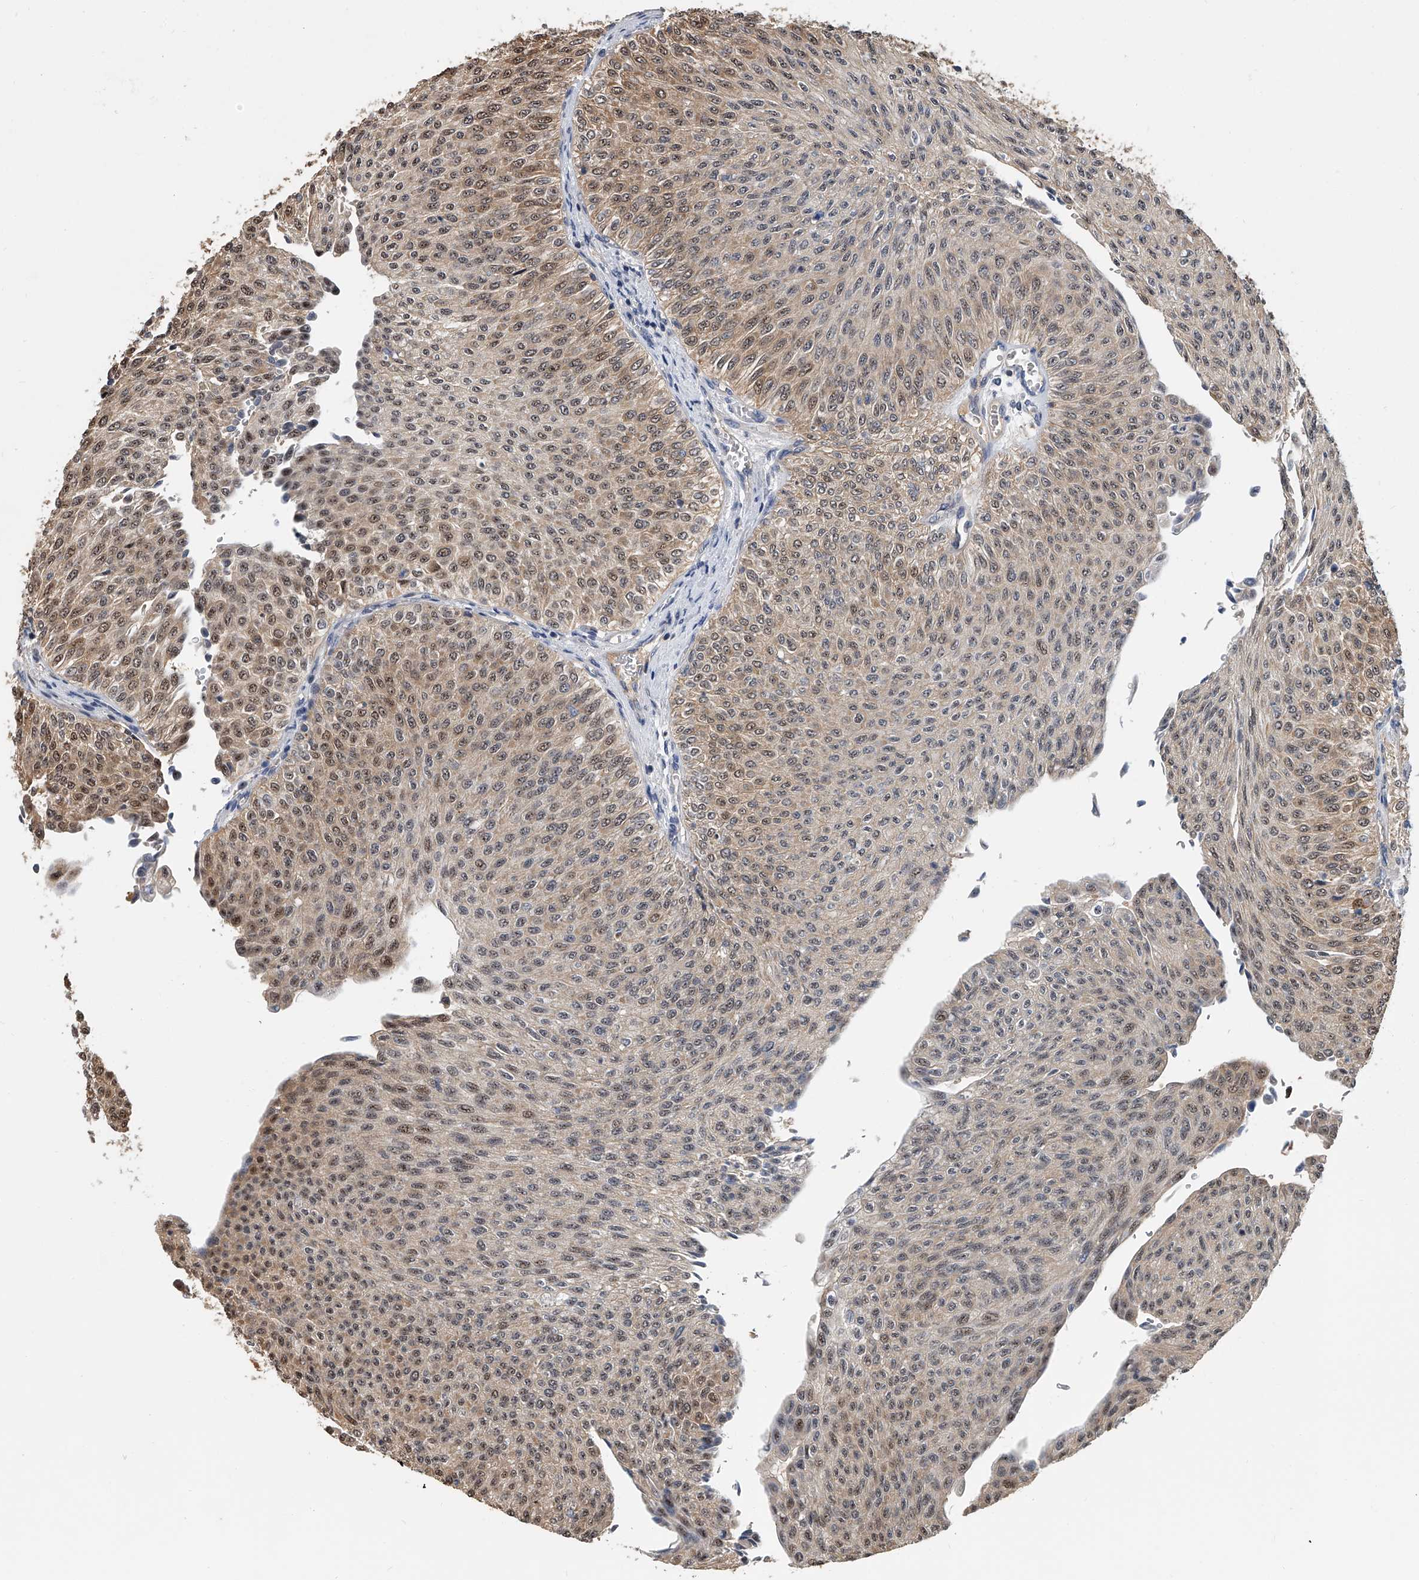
{"staining": {"intensity": "moderate", "quantity": ">75%", "location": "cytoplasmic/membranous,nuclear"}, "tissue": "urothelial cancer", "cell_type": "Tumor cells", "image_type": "cancer", "snomed": [{"axis": "morphology", "description": "Urothelial carcinoma, Low grade"}, {"axis": "topography", "description": "Urinary bladder"}], "caption": "Protein staining of urothelial cancer tissue demonstrates moderate cytoplasmic/membranous and nuclear positivity in about >75% of tumor cells. The protein of interest is shown in brown color, while the nuclei are stained blue.", "gene": "CD200", "patient": {"sex": "male", "age": 78}}